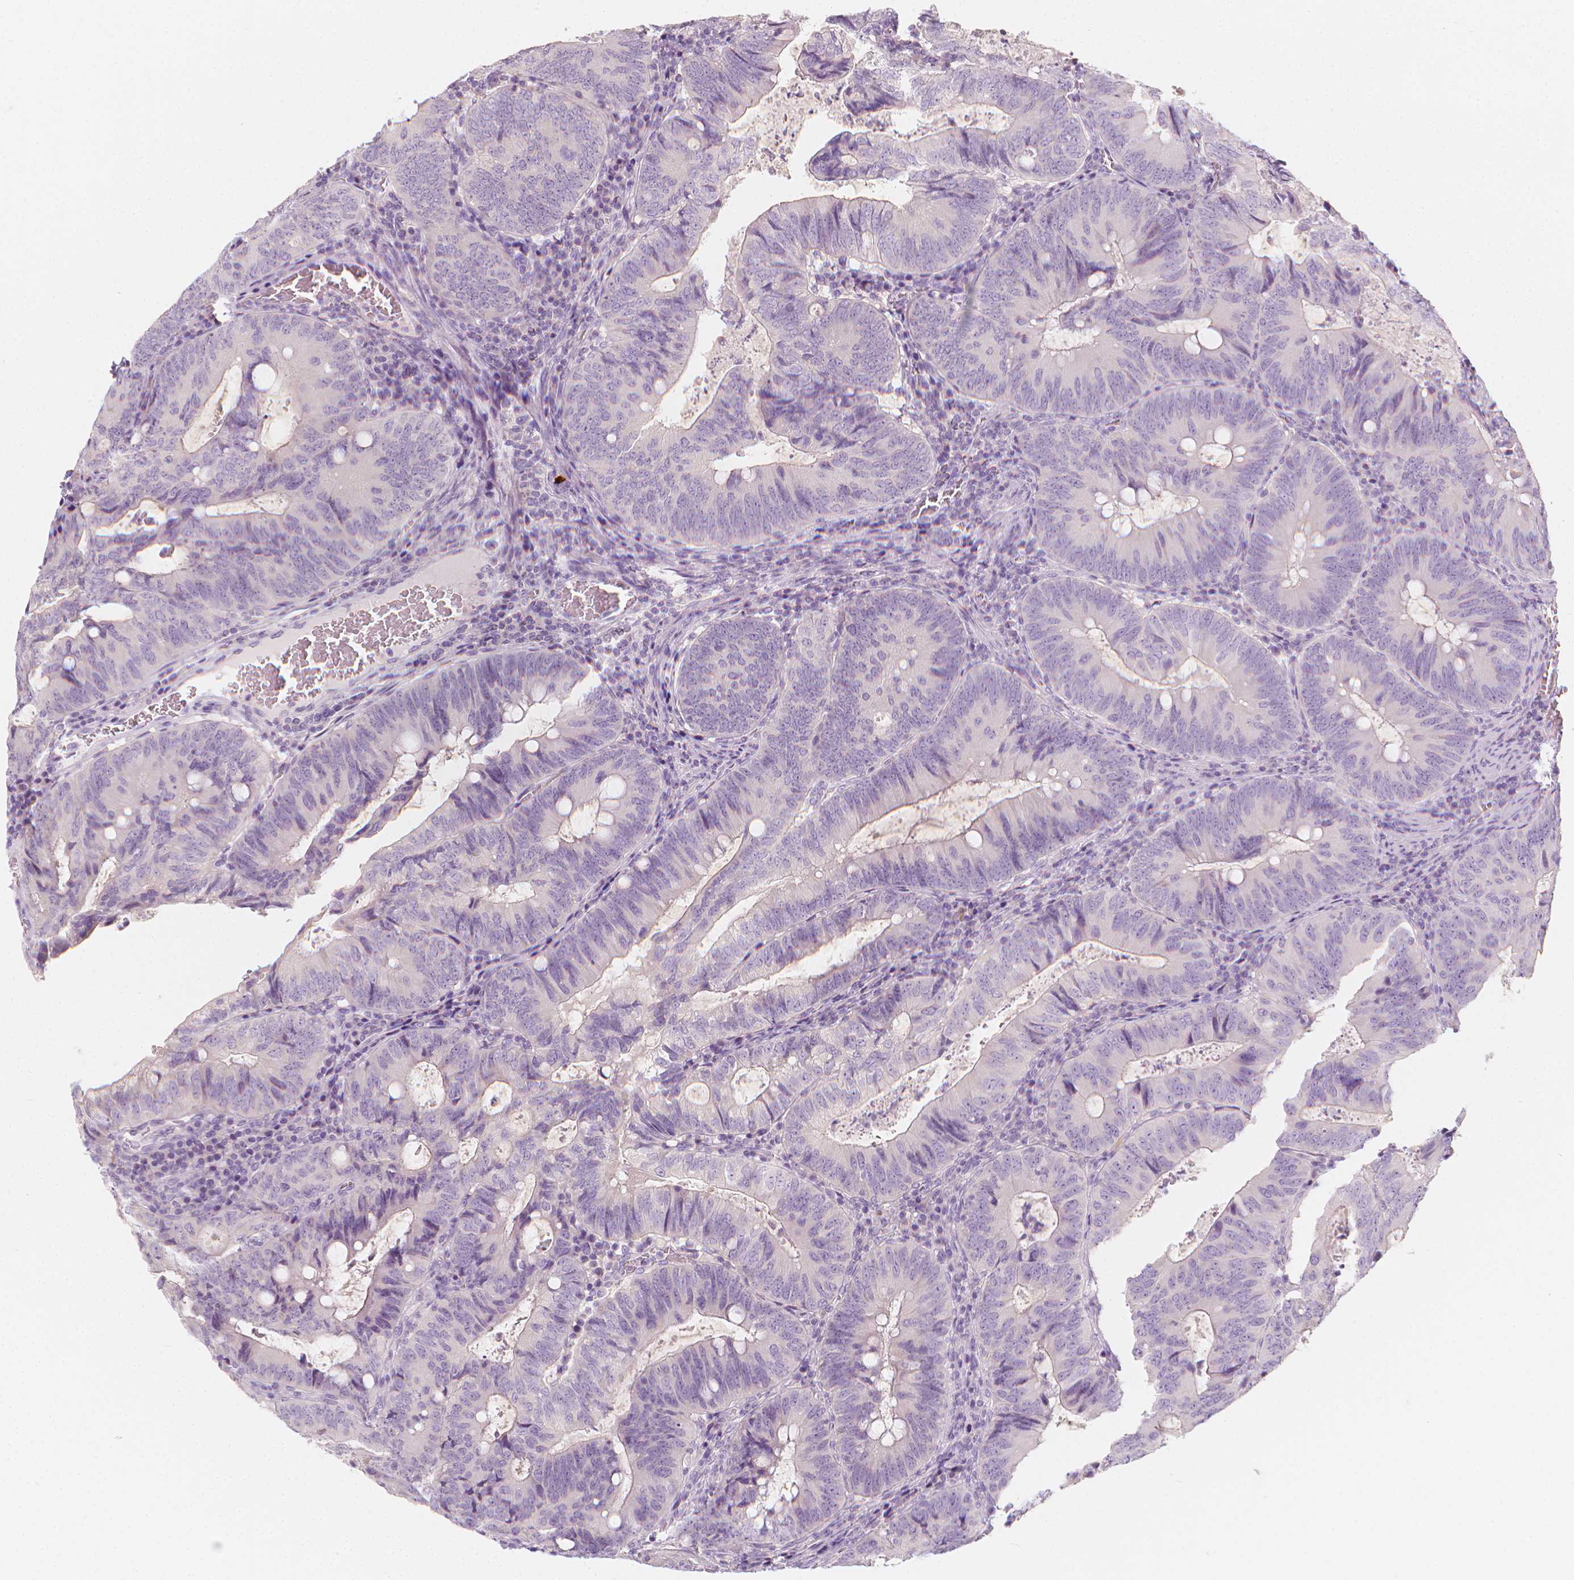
{"staining": {"intensity": "negative", "quantity": "none", "location": "none"}, "tissue": "colorectal cancer", "cell_type": "Tumor cells", "image_type": "cancer", "snomed": [{"axis": "morphology", "description": "Adenocarcinoma, NOS"}, {"axis": "topography", "description": "Colon"}], "caption": "The immunohistochemistry histopathology image has no significant staining in tumor cells of adenocarcinoma (colorectal) tissue.", "gene": "RBFOX1", "patient": {"sex": "male", "age": 67}}